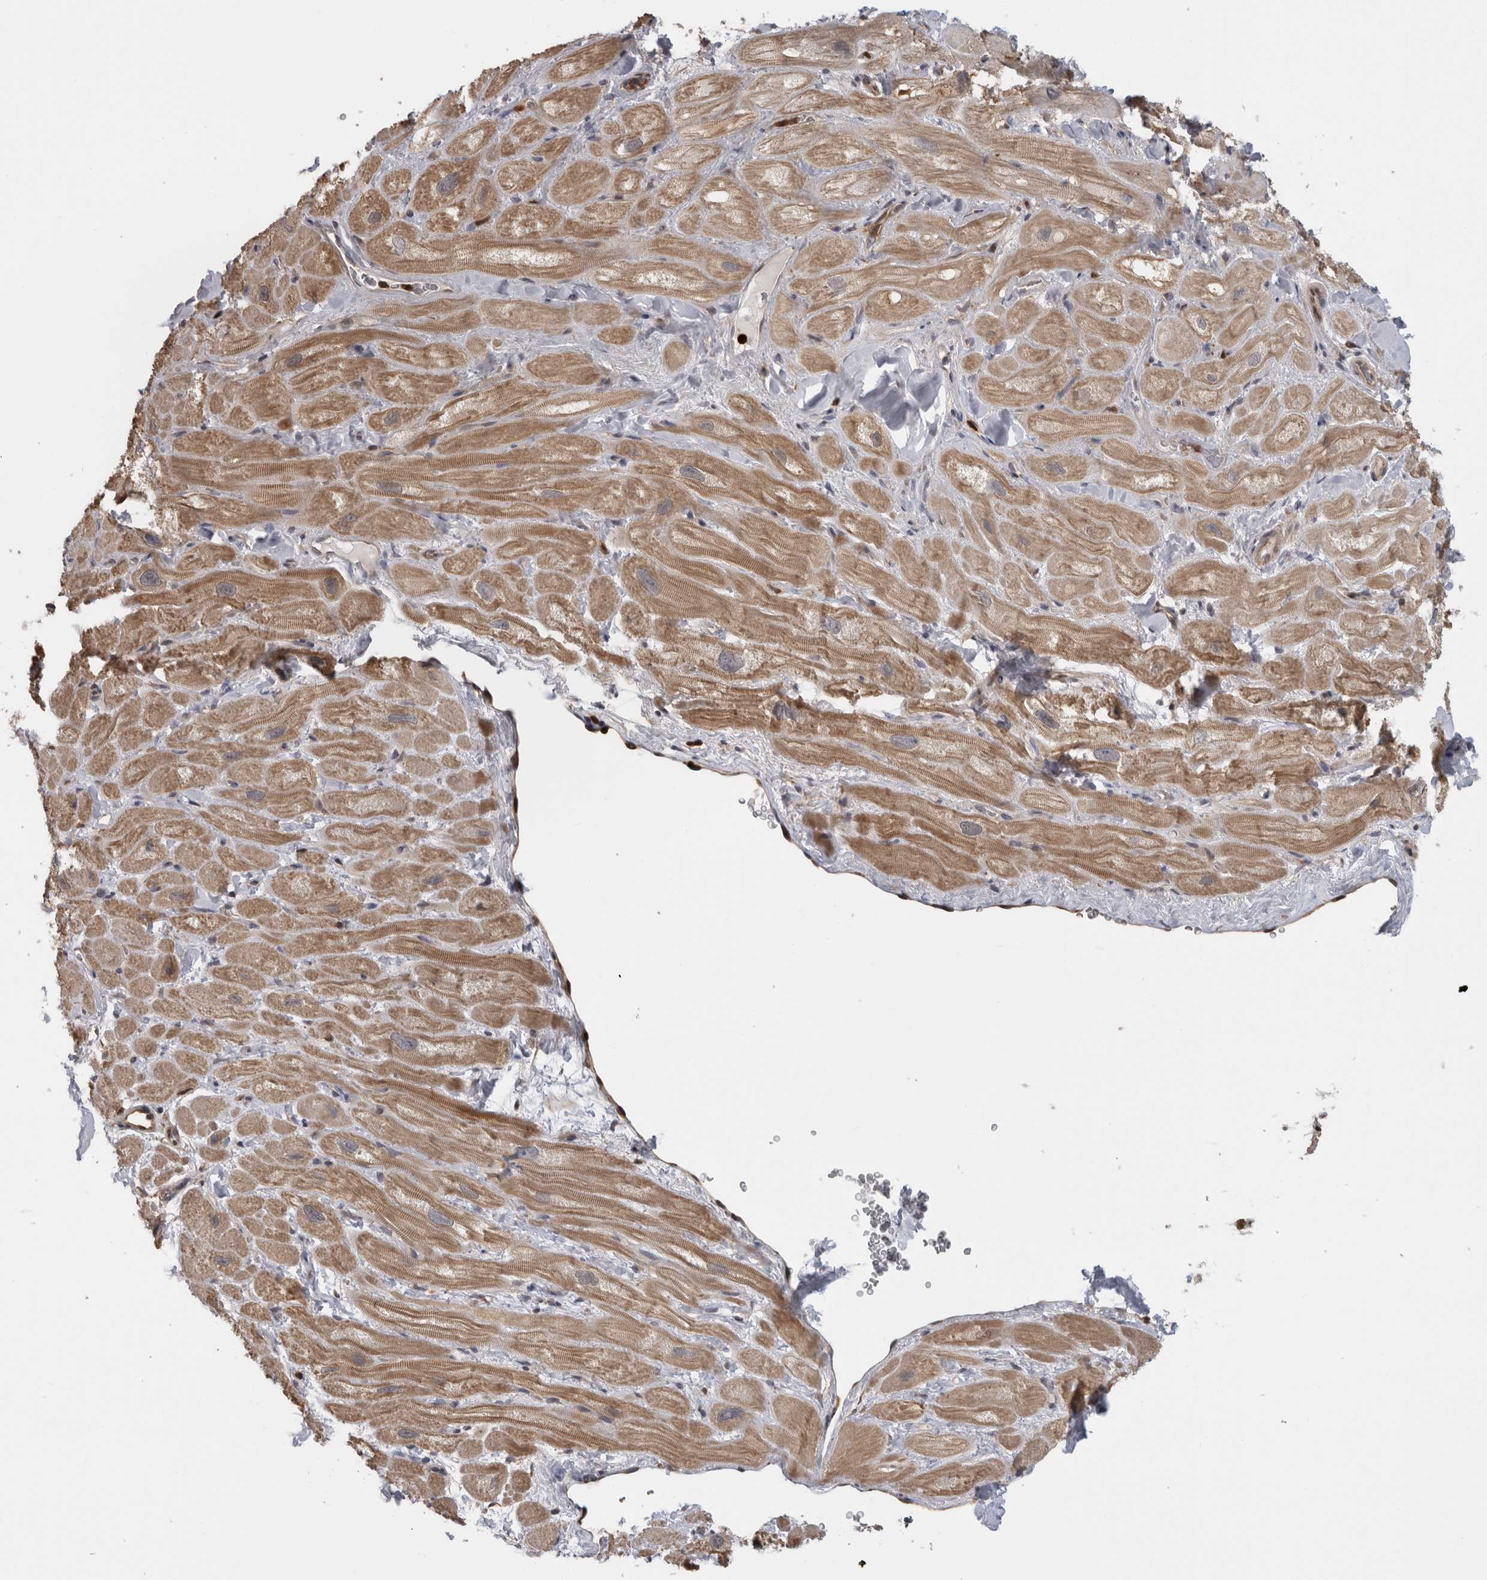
{"staining": {"intensity": "moderate", "quantity": ">75%", "location": "cytoplasmic/membranous"}, "tissue": "heart muscle", "cell_type": "Cardiomyocytes", "image_type": "normal", "snomed": [{"axis": "morphology", "description": "Normal tissue, NOS"}, {"axis": "topography", "description": "Heart"}], "caption": "Immunohistochemical staining of unremarkable heart muscle reveals medium levels of moderate cytoplasmic/membranous staining in approximately >75% of cardiomyocytes.", "gene": "USH1G", "patient": {"sex": "male", "age": 49}}